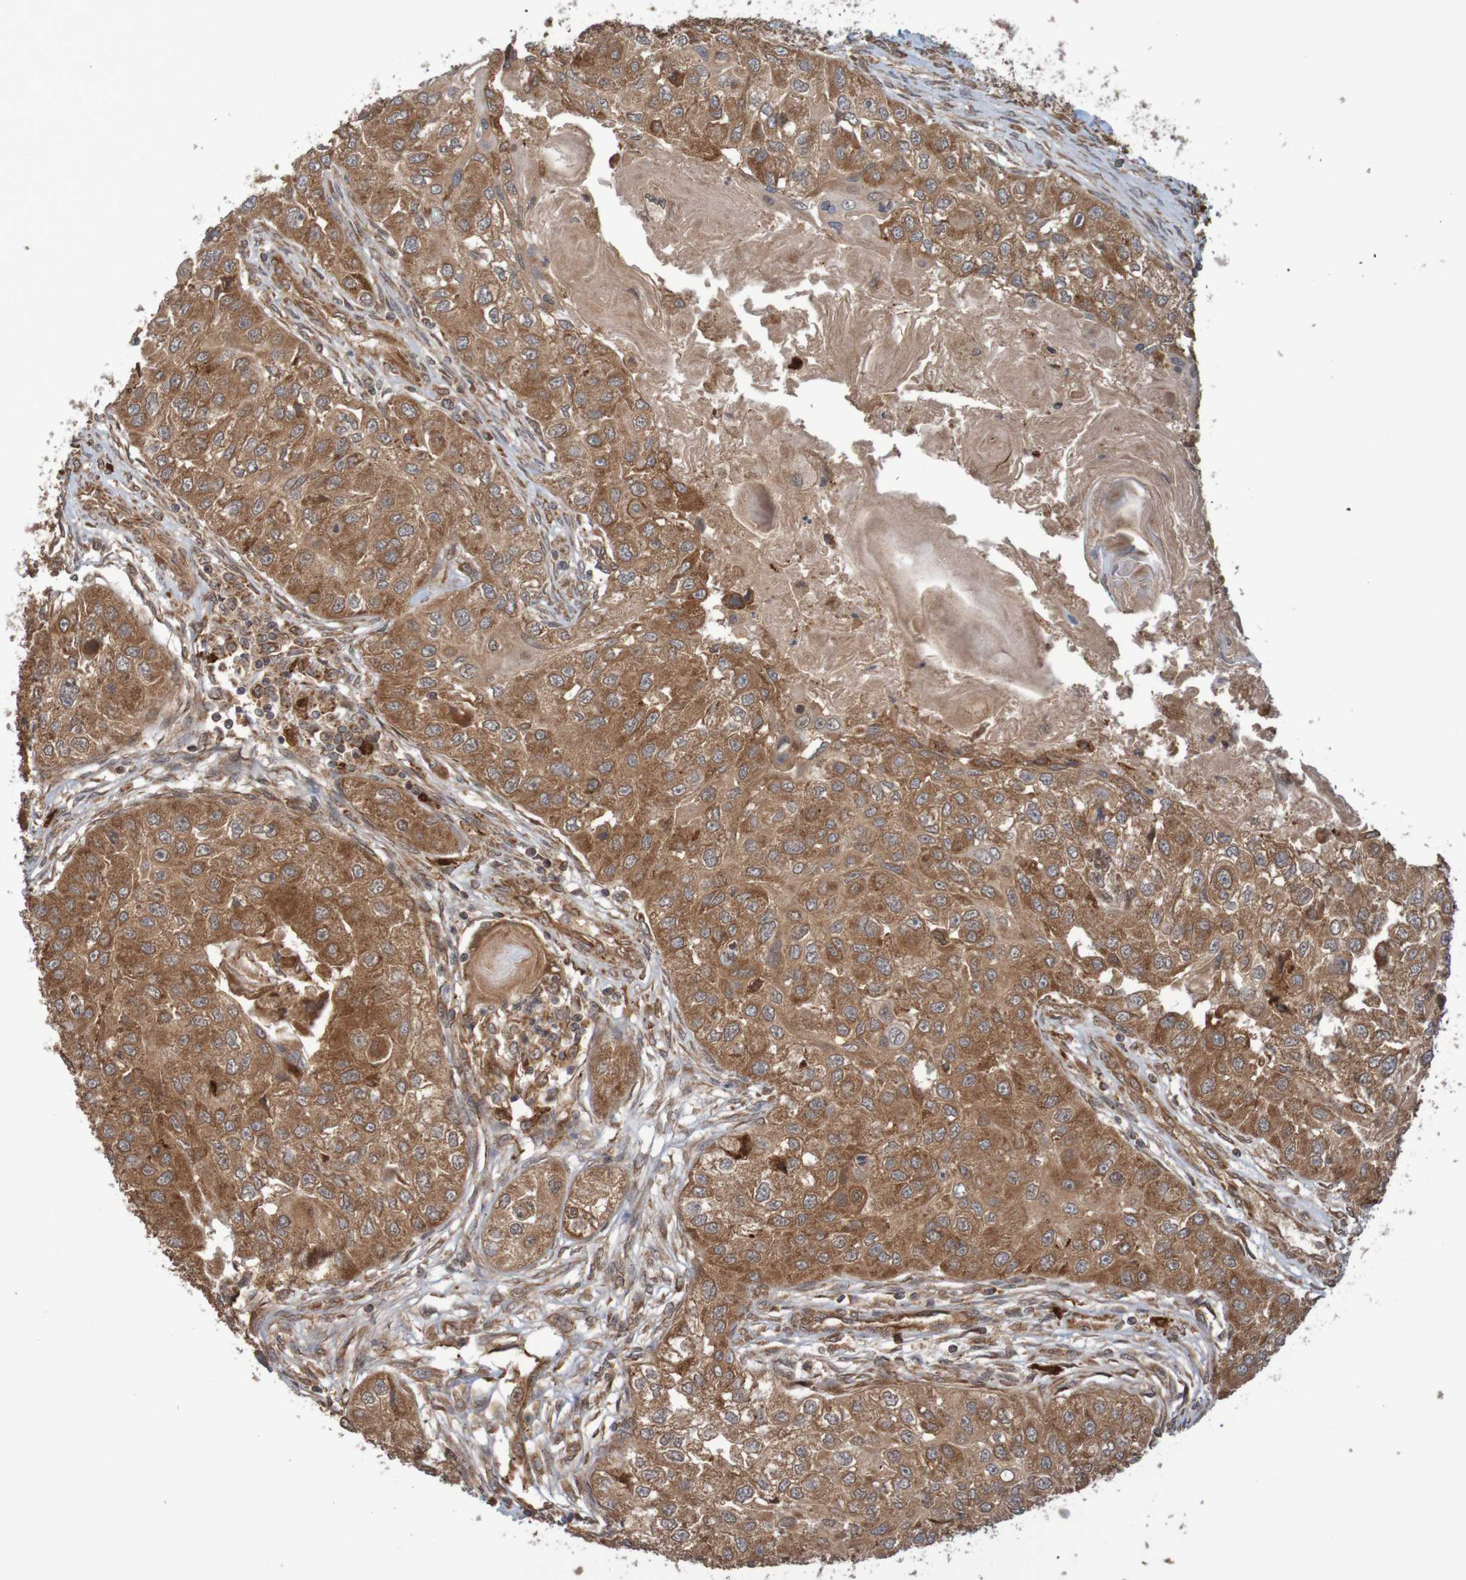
{"staining": {"intensity": "moderate", "quantity": ">75%", "location": "cytoplasmic/membranous"}, "tissue": "head and neck cancer", "cell_type": "Tumor cells", "image_type": "cancer", "snomed": [{"axis": "morphology", "description": "Normal tissue, NOS"}, {"axis": "morphology", "description": "Squamous cell carcinoma, NOS"}, {"axis": "topography", "description": "Skeletal muscle"}, {"axis": "topography", "description": "Head-Neck"}], "caption": "Protein staining of head and neck cancer (squamous cell carcinoma) tissue reveals moderate cytoplasmic/membranous expression in approximately >75% of tumor cells.", "gene": "MRPL52", "patient": {"sex": "male", "age": 51}}